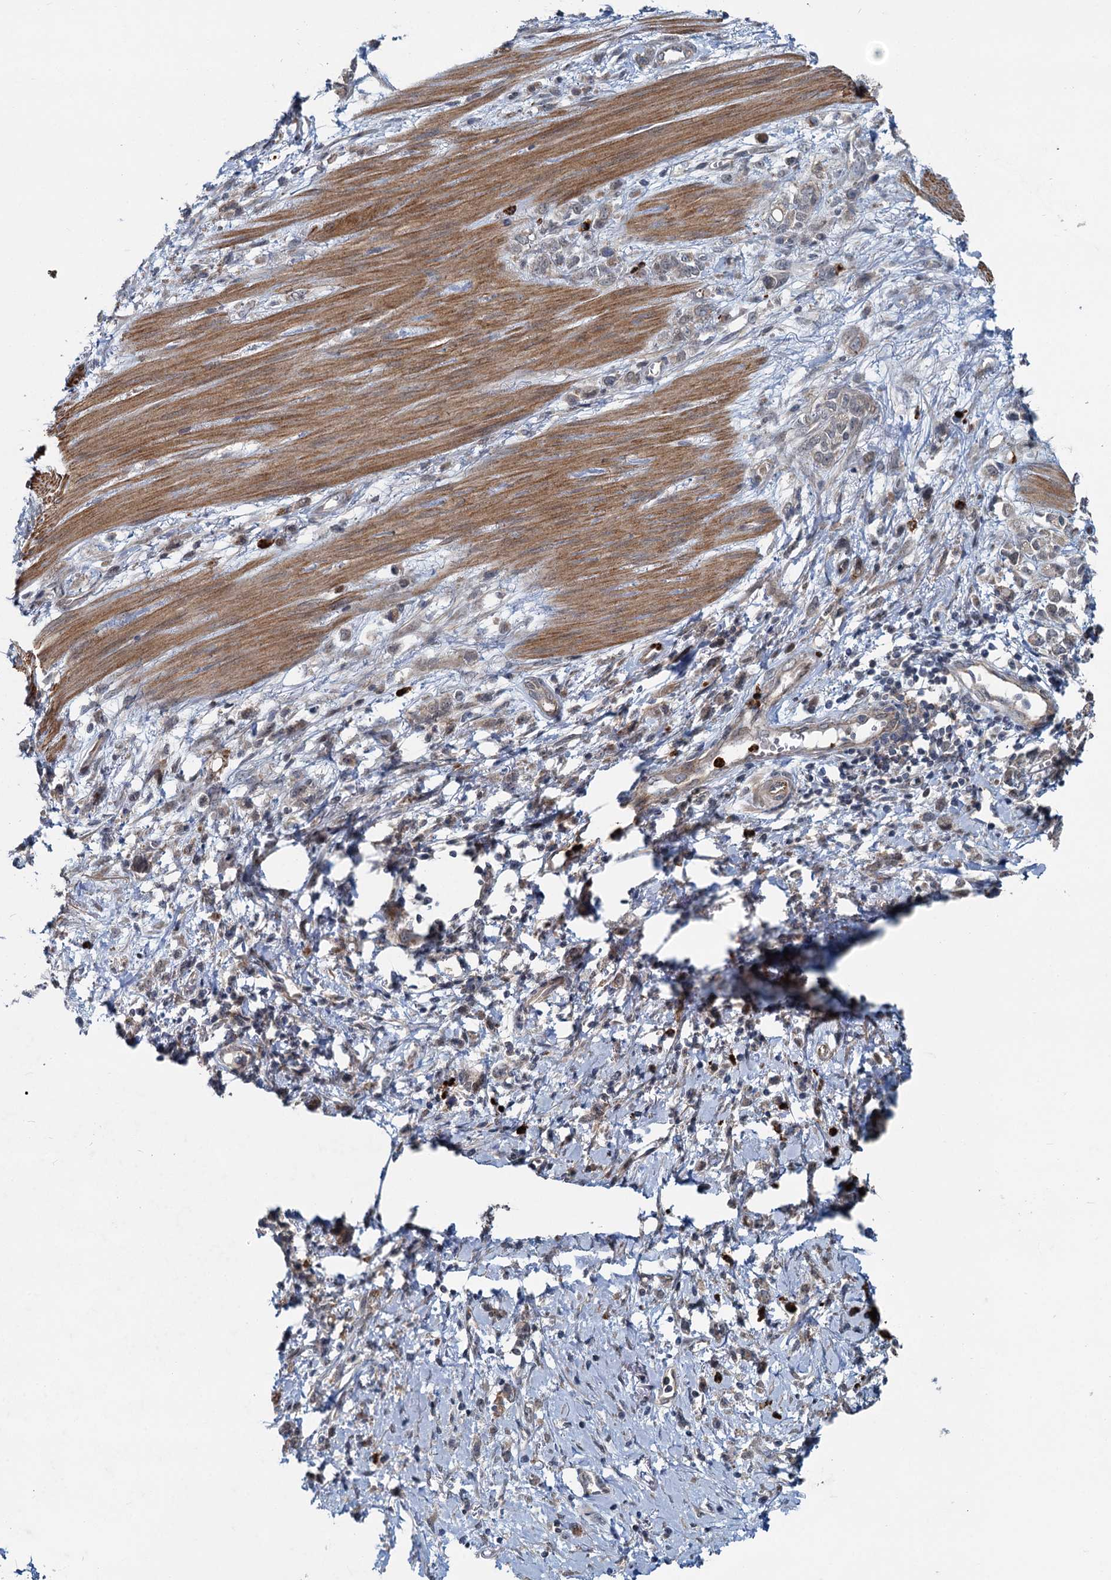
{"staining": {"intensity": "weak", "quantity": "<25%", "location": "cytoplasmic/membranous"}, "tissue": "stomach cancer", "cell_type": "Tumor cells", "image_type": "cancer", "snomed": [{"axis": "morphology", "description": "Adenocarcinoma, NOS"}, {"axis": "topography", "description": "Stomach"}], "caption": "This is an immunohistochemistry (IHC) photomicrograph of human stomach cancer (adenocarcinoma). There is no positivity in tumor cells.", "gene": "ADCY2", "patient": {"sex": "female", "age": 76}}